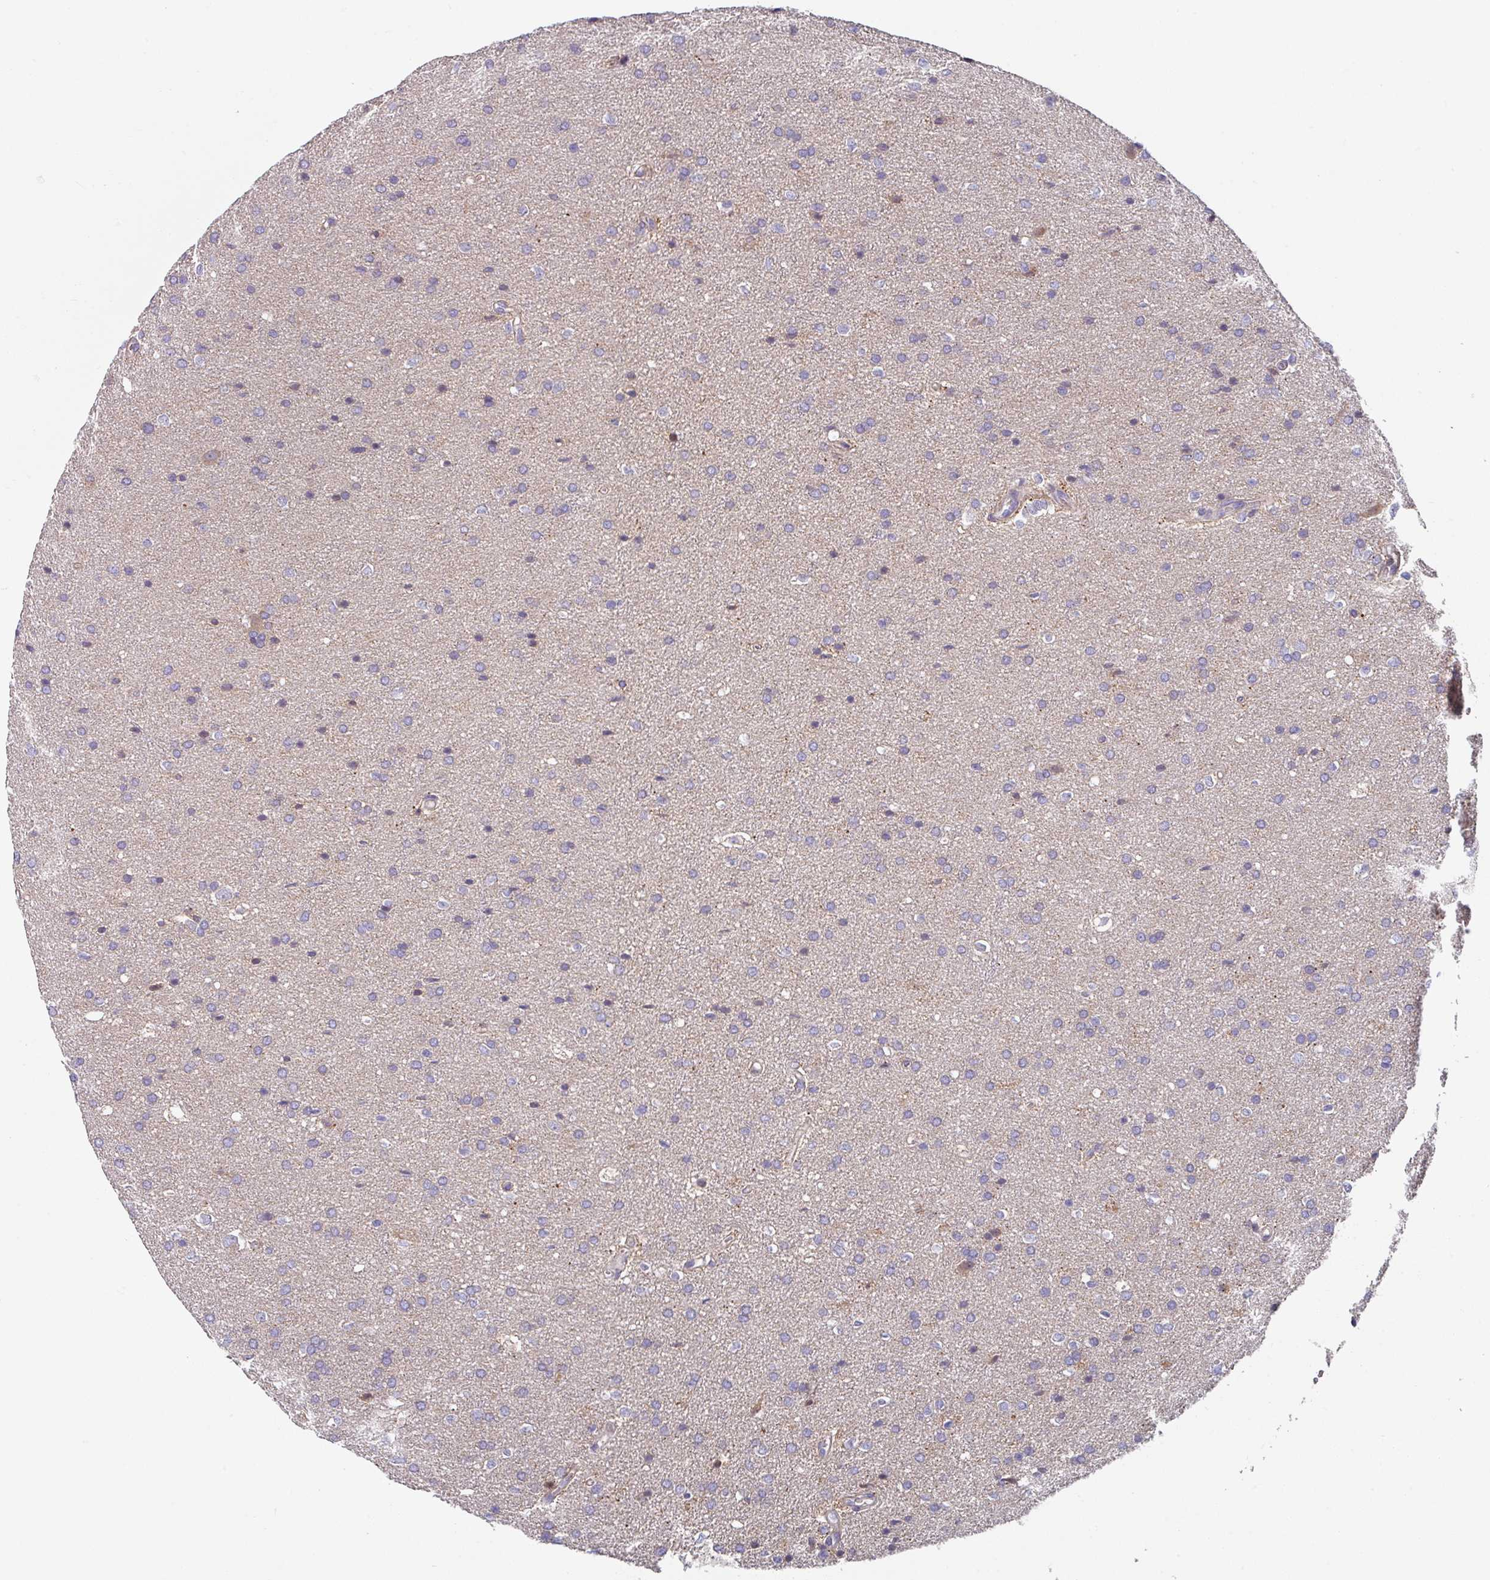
{"staining": {"intensity": "negative", "quantity": "none", "location": "none"}, "tissue": "glioma", "cell_type": "Tumor cells", "image_type": "cancer", "snomed": [{"axis": "morphology", "description": "Glioma, malignant, Low grade"}, {"axis": "topography", "description": "Brain"}], "caption": "Immunohistochemical staining of low-grade glioma (malignant) reveals no significant expression in tumor cells.", "gene": "TMEM132A", "patient": {"sex": "female", "age": 34}}